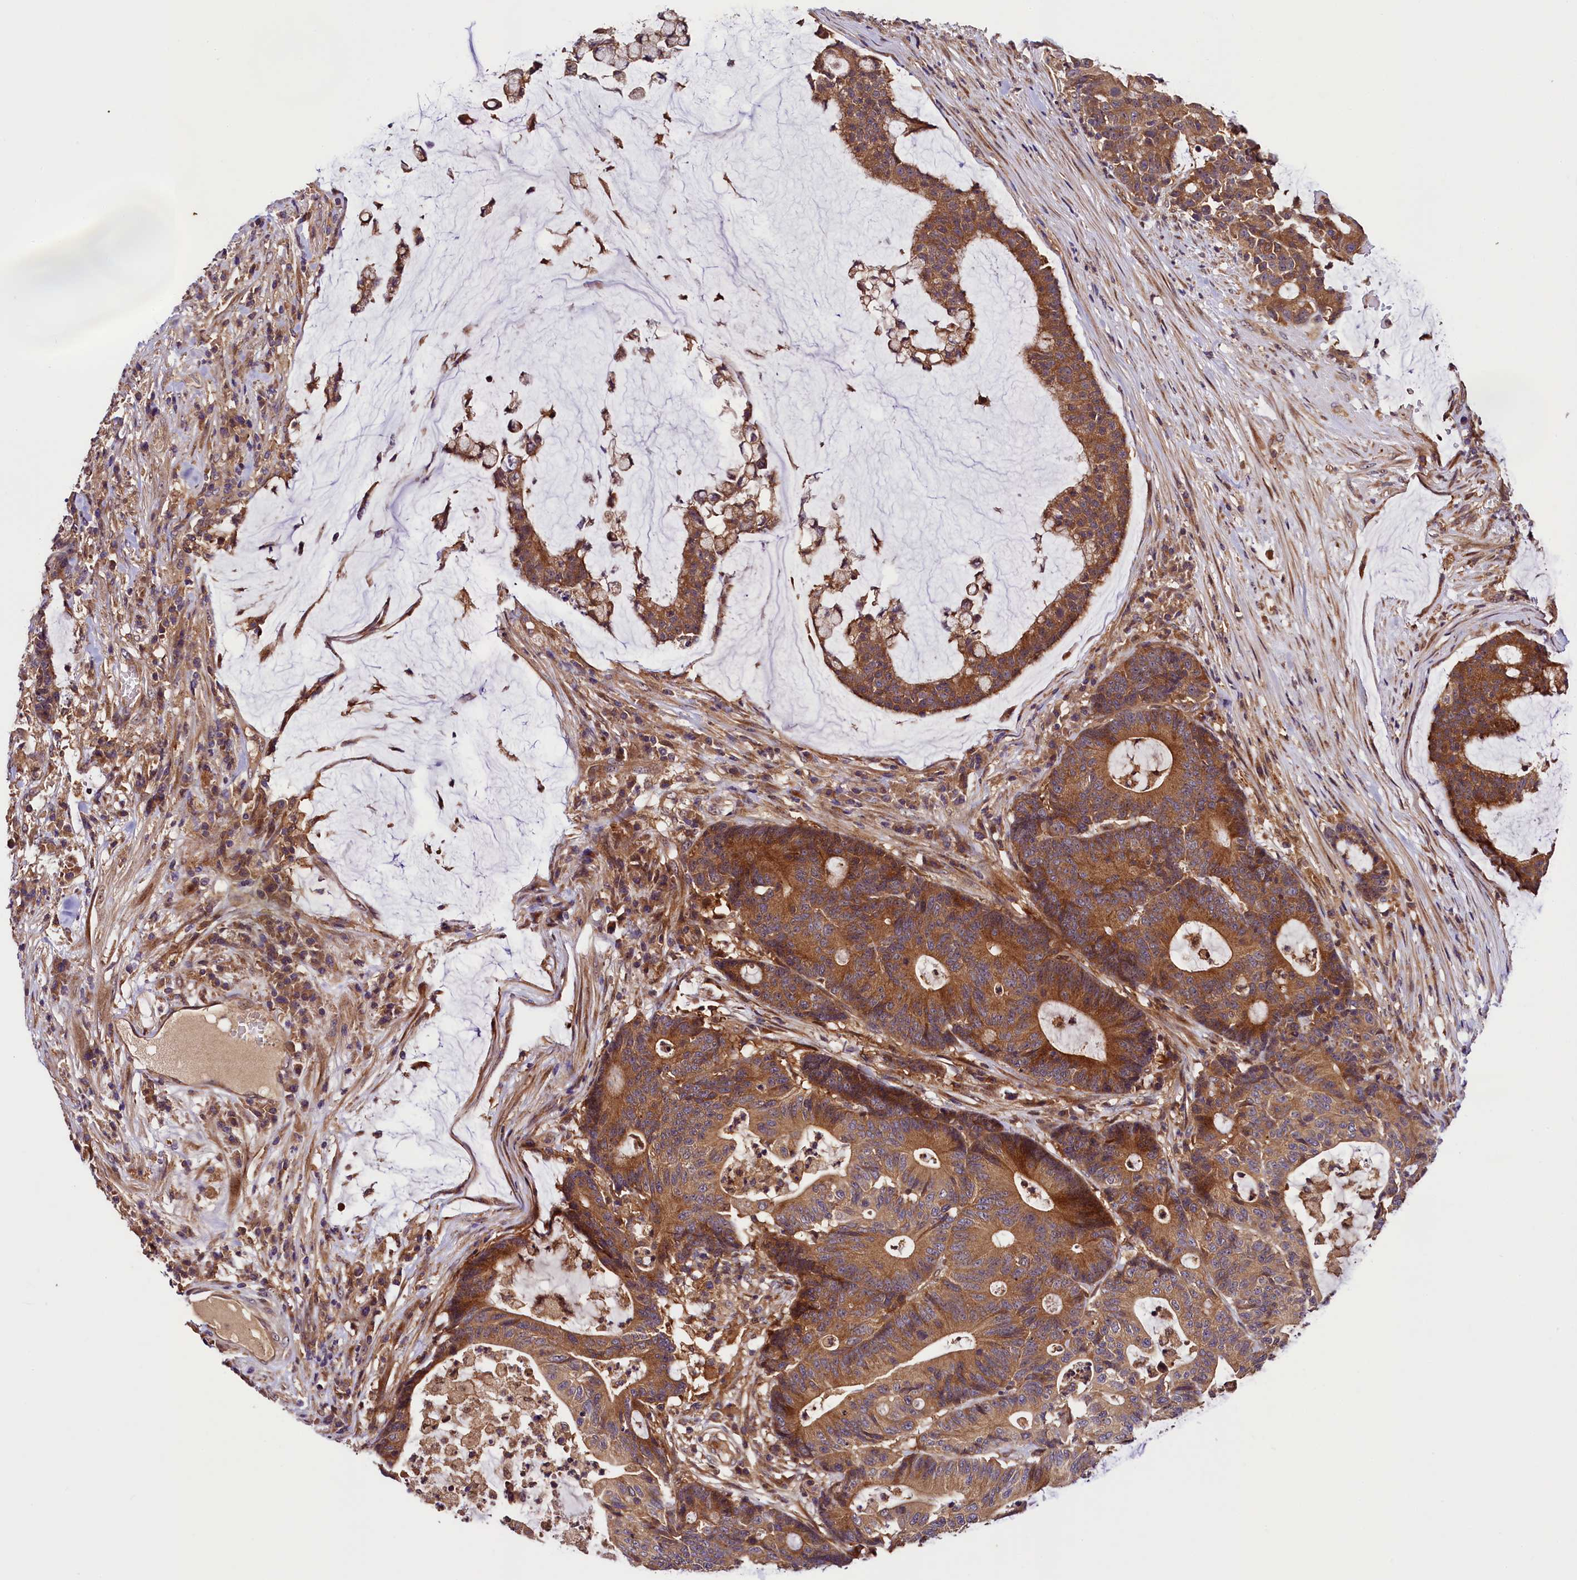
{"staining": {"intensity": "moderate", "quantity": ">75%", "location": "cytoplasmic/membranous"}, "tissue": "colorectal cancer", "cell_type": "Tumor cells", "image_type": "cancer", "snomed": [{"axis": "morphology", "description": "Adenocarcinoma, NOS"}, {"axis": "topography", "description": "Colon"}], "caption": "The image reveals a brown stain indicating the presence of a protein in the cytoplasmic/membranous of tumor cells in adenocarcinoma (colorectal).", "gene": "VPS35", "patient": {"sex": "female", "age": 84}}